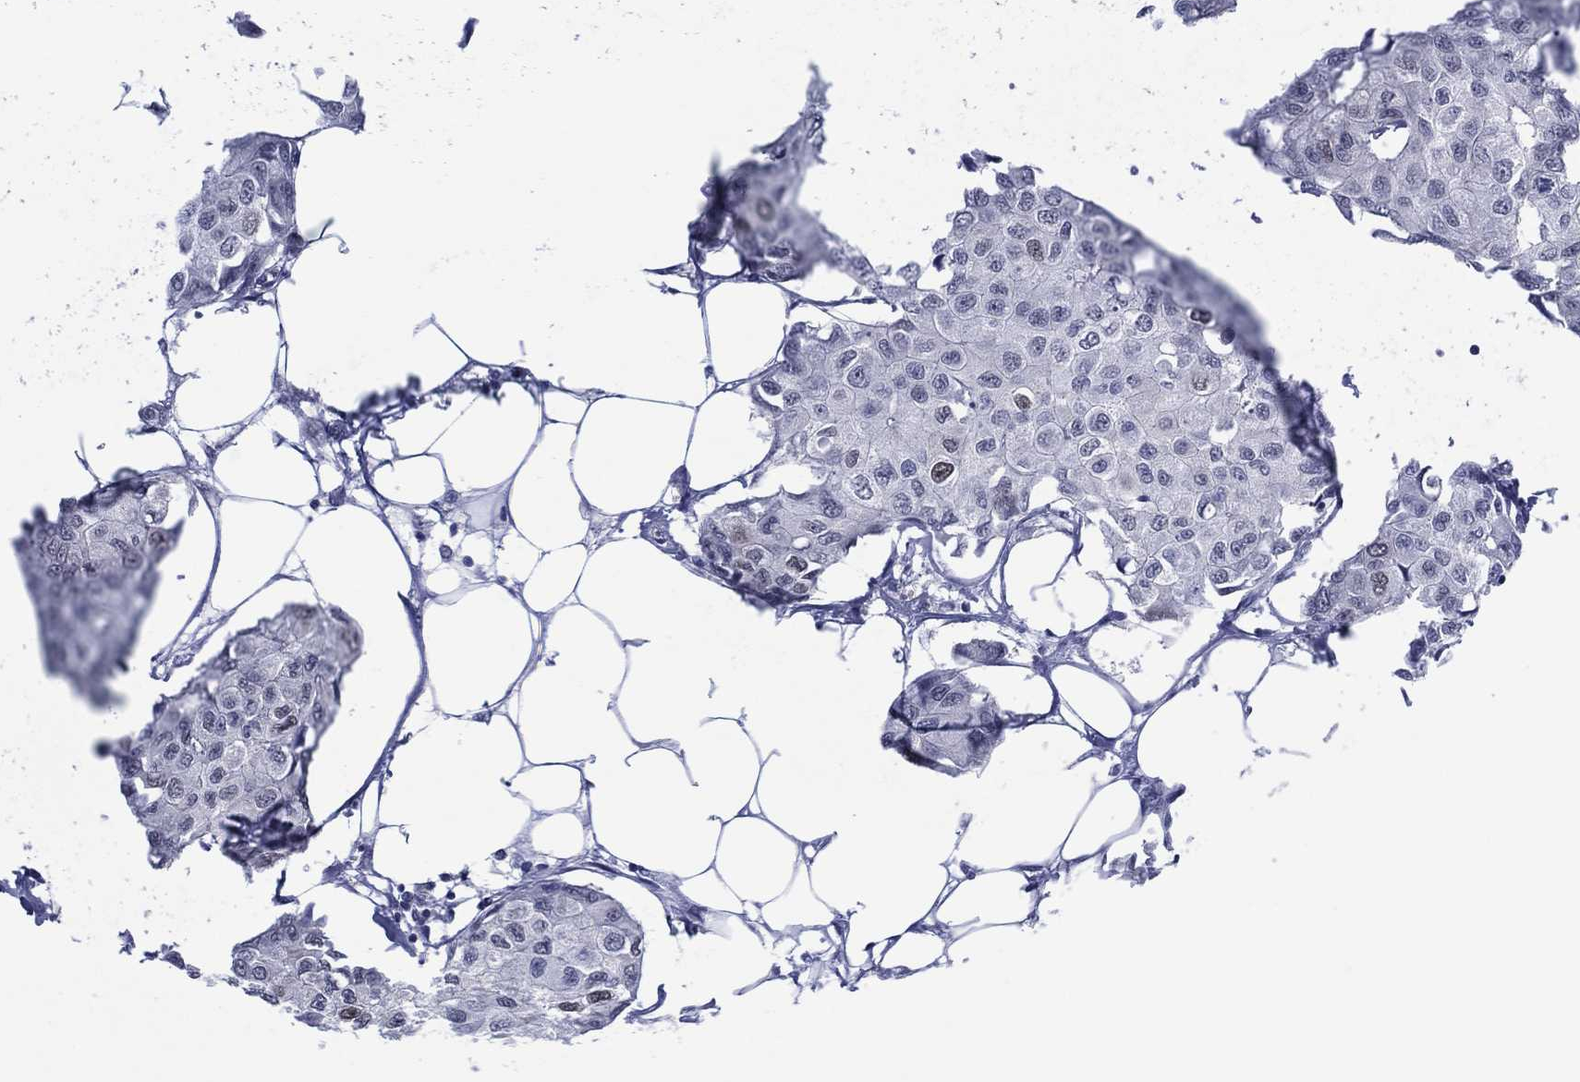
{"staining": {"intensity": "negative", "quantity": "none", "location": "none"}, "tissue": "breast cancer", "cell_type": "Tumor cells", "image_type": "cancer", "snomed": [{"axis": "morphology", "description": "Duct carcinoma"}, {"axis": "topography", "description": "Breast"}], "caption": "Tumor cells are negative for protein expression in human breast cancer (infiltrating ductal carcinoma). The staining was performed using DAB (3,3'-diaminobenzidine) to visualize the protein expression in brown, while the nuclei were stained in blue with hematoxylin (Magnification: 20x).", "gene": "GATA6", "patient": {"sex": "female", "age": 80}}